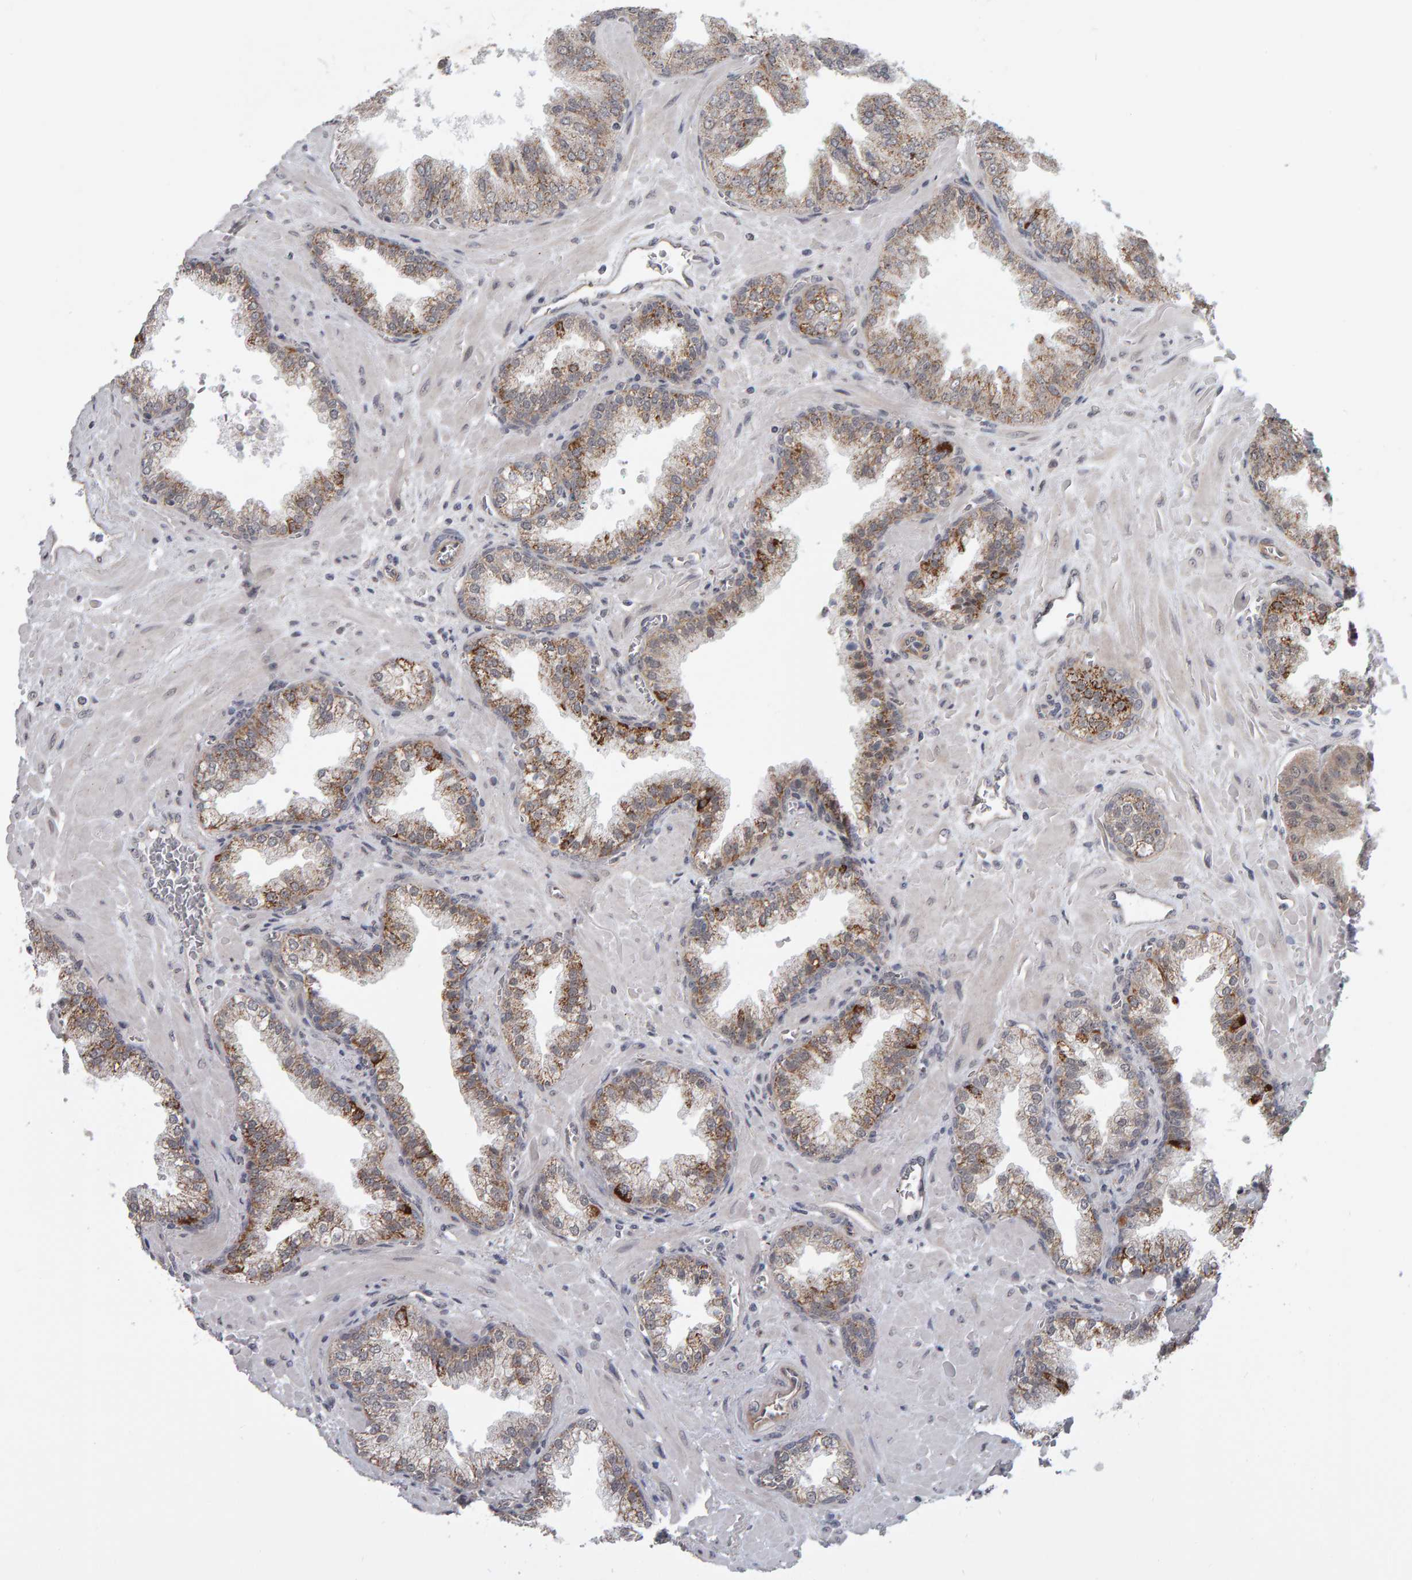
{"staining": {"intensity": "moderate", "quantity": ">75%", "location": "cytoplasmic/membranous"}, "tissue": "prostate cancer", "cell_type": "Tumor cells", "image_type": "cancer", "snomed": [{"axis": "morphology", "description": "Adenocarcinoma, Low grade"}, {"axis": "topography", "description": "Prostate"}], "caption": "Prostate cancer stained with DAB immunohistochemistry demonstrates medium levels of moderate cytoplasmic/membranous positivity in approximately >75% of tumor cells.", "gene": "DAP3", "patient": {"sex": "male", "age": 71}}